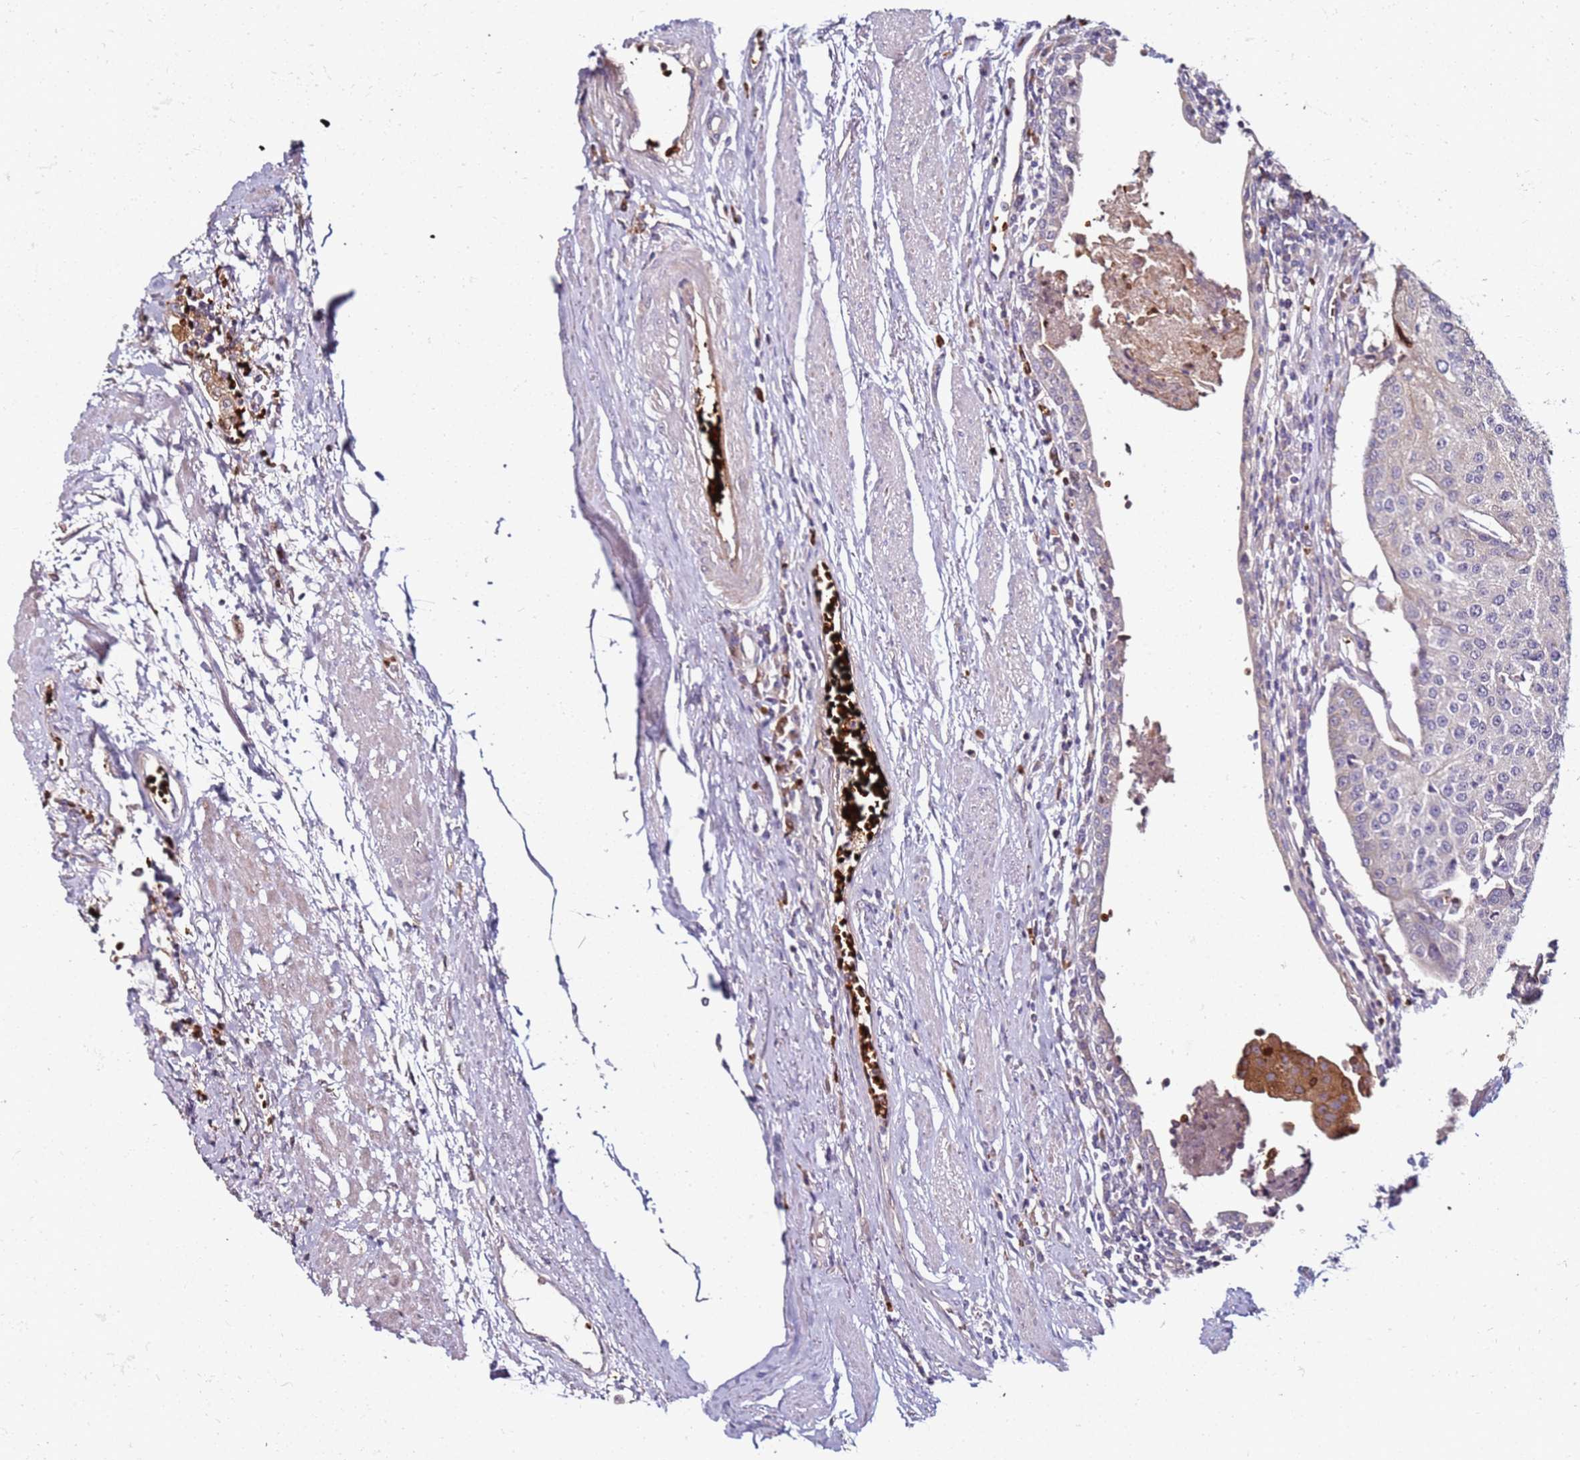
{"staining": {"intensity": "negative", "quantity": "none", "location": "none"}, "tissue": "urothelial cancer", "cell_type": "Tumor cells", "image_type": "cancer", "snomed": [{"axis": "morphology", "description": "Urothelial carcinoma, High grade"}, {"axis": "topography", "description": "Urinary bladder"}], "caption": "Tumor cells are negative for brown protein staining in urothelial carcinoma (high-grade). (DAB immunohistochemistry visualized using brightfield microscopy, high magnification).", "gene": "RNF11", "patient": {"sex": "female", "age": 85}}